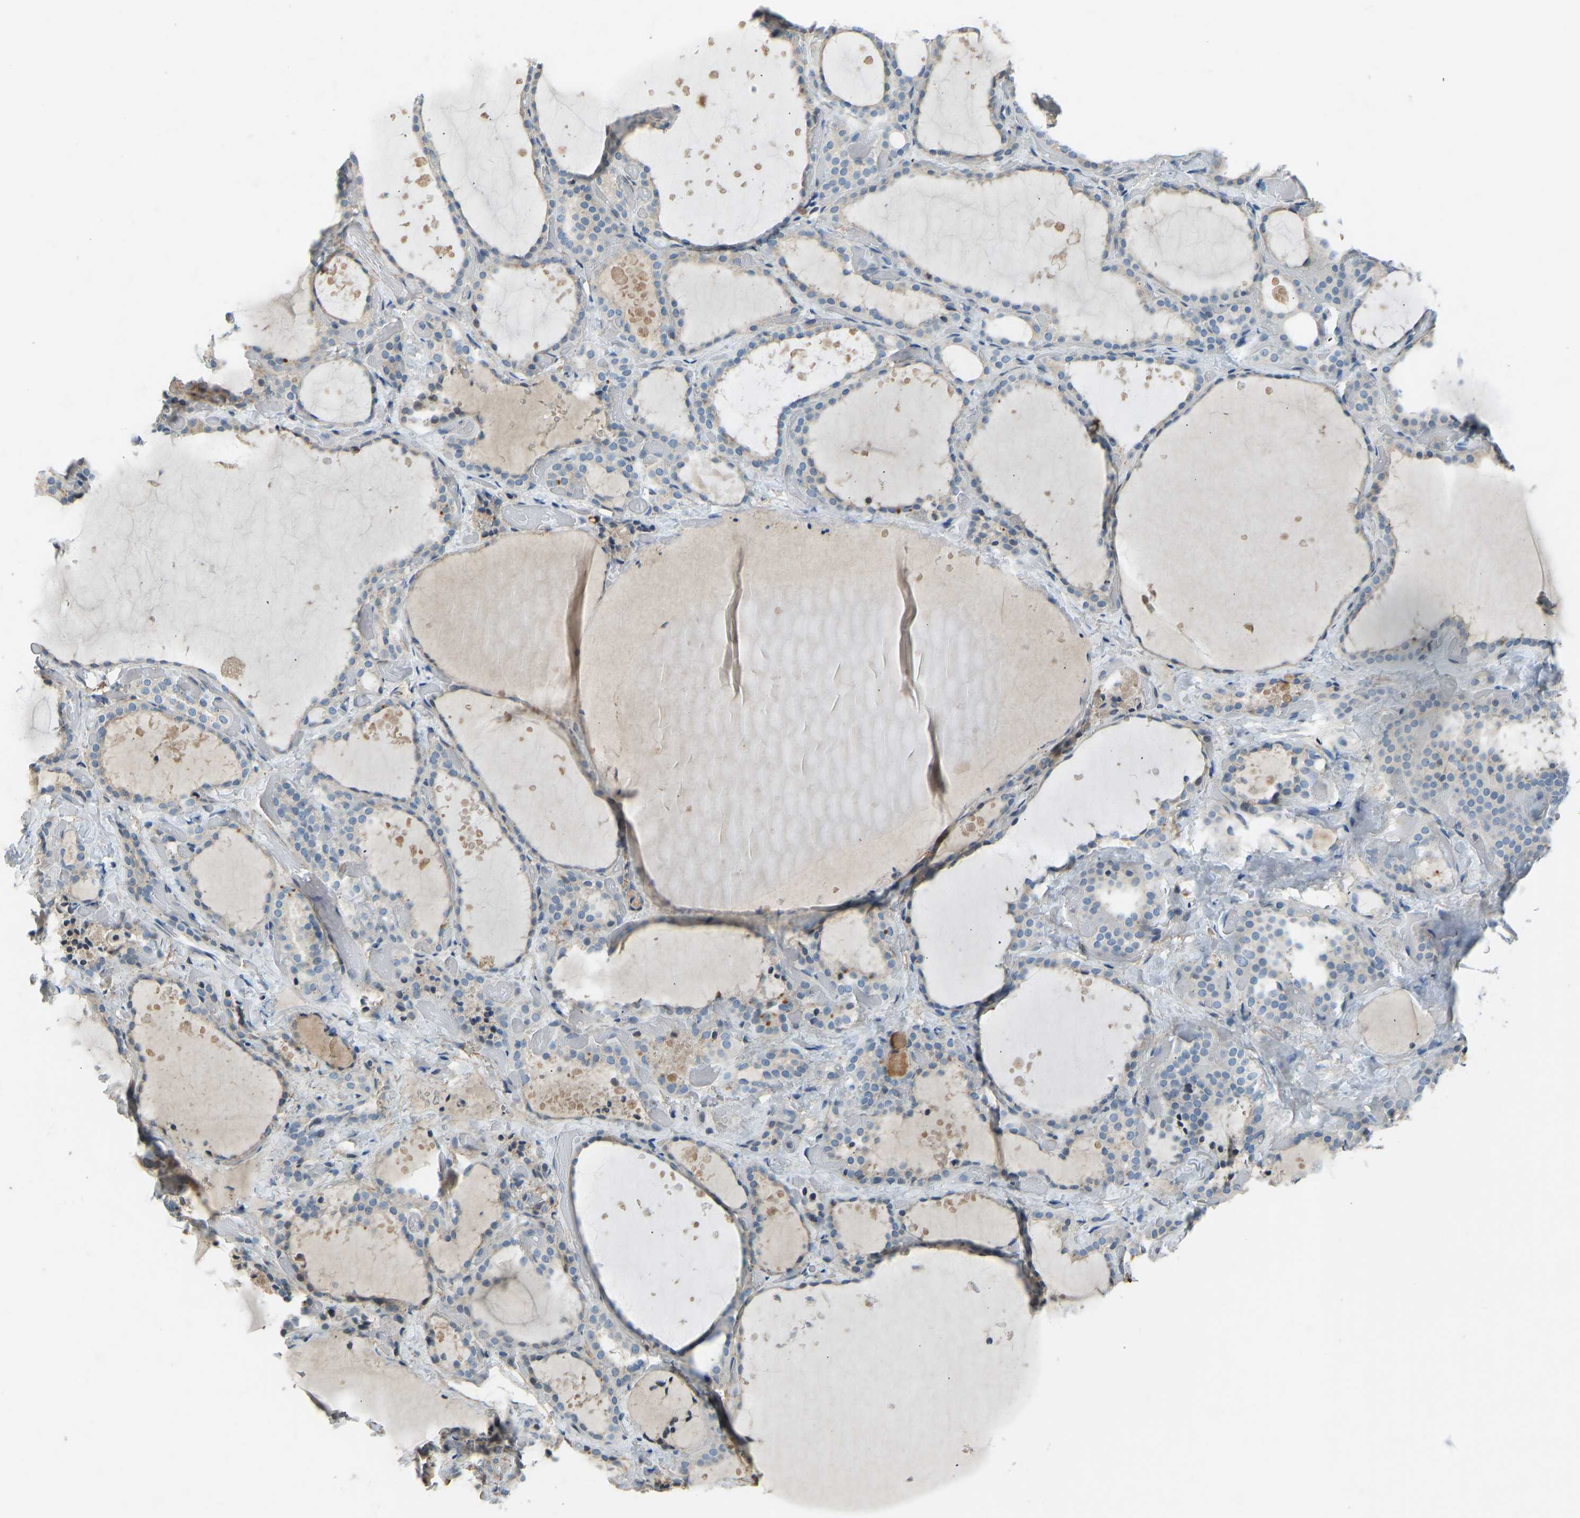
{"staining": {"intensity": "weak", "quantity": "<25%", "location": "cytoplasmic/membranous"}, "tissue": "thyroid gland", "cell_type": "Glandular cells", "image_type": "normal", "snomed": [{"axis": "morphology", "description": "Normal tissue, NOS"}, {"axis": "topography", "description": "Thyroid gland"}], "caption": "This is an immunohistochemistry image of normal human thyroid gland. There is no staining in glandular cells.", "gene": "FBLN2", "patient": {"sex": "female", "age": 44}}